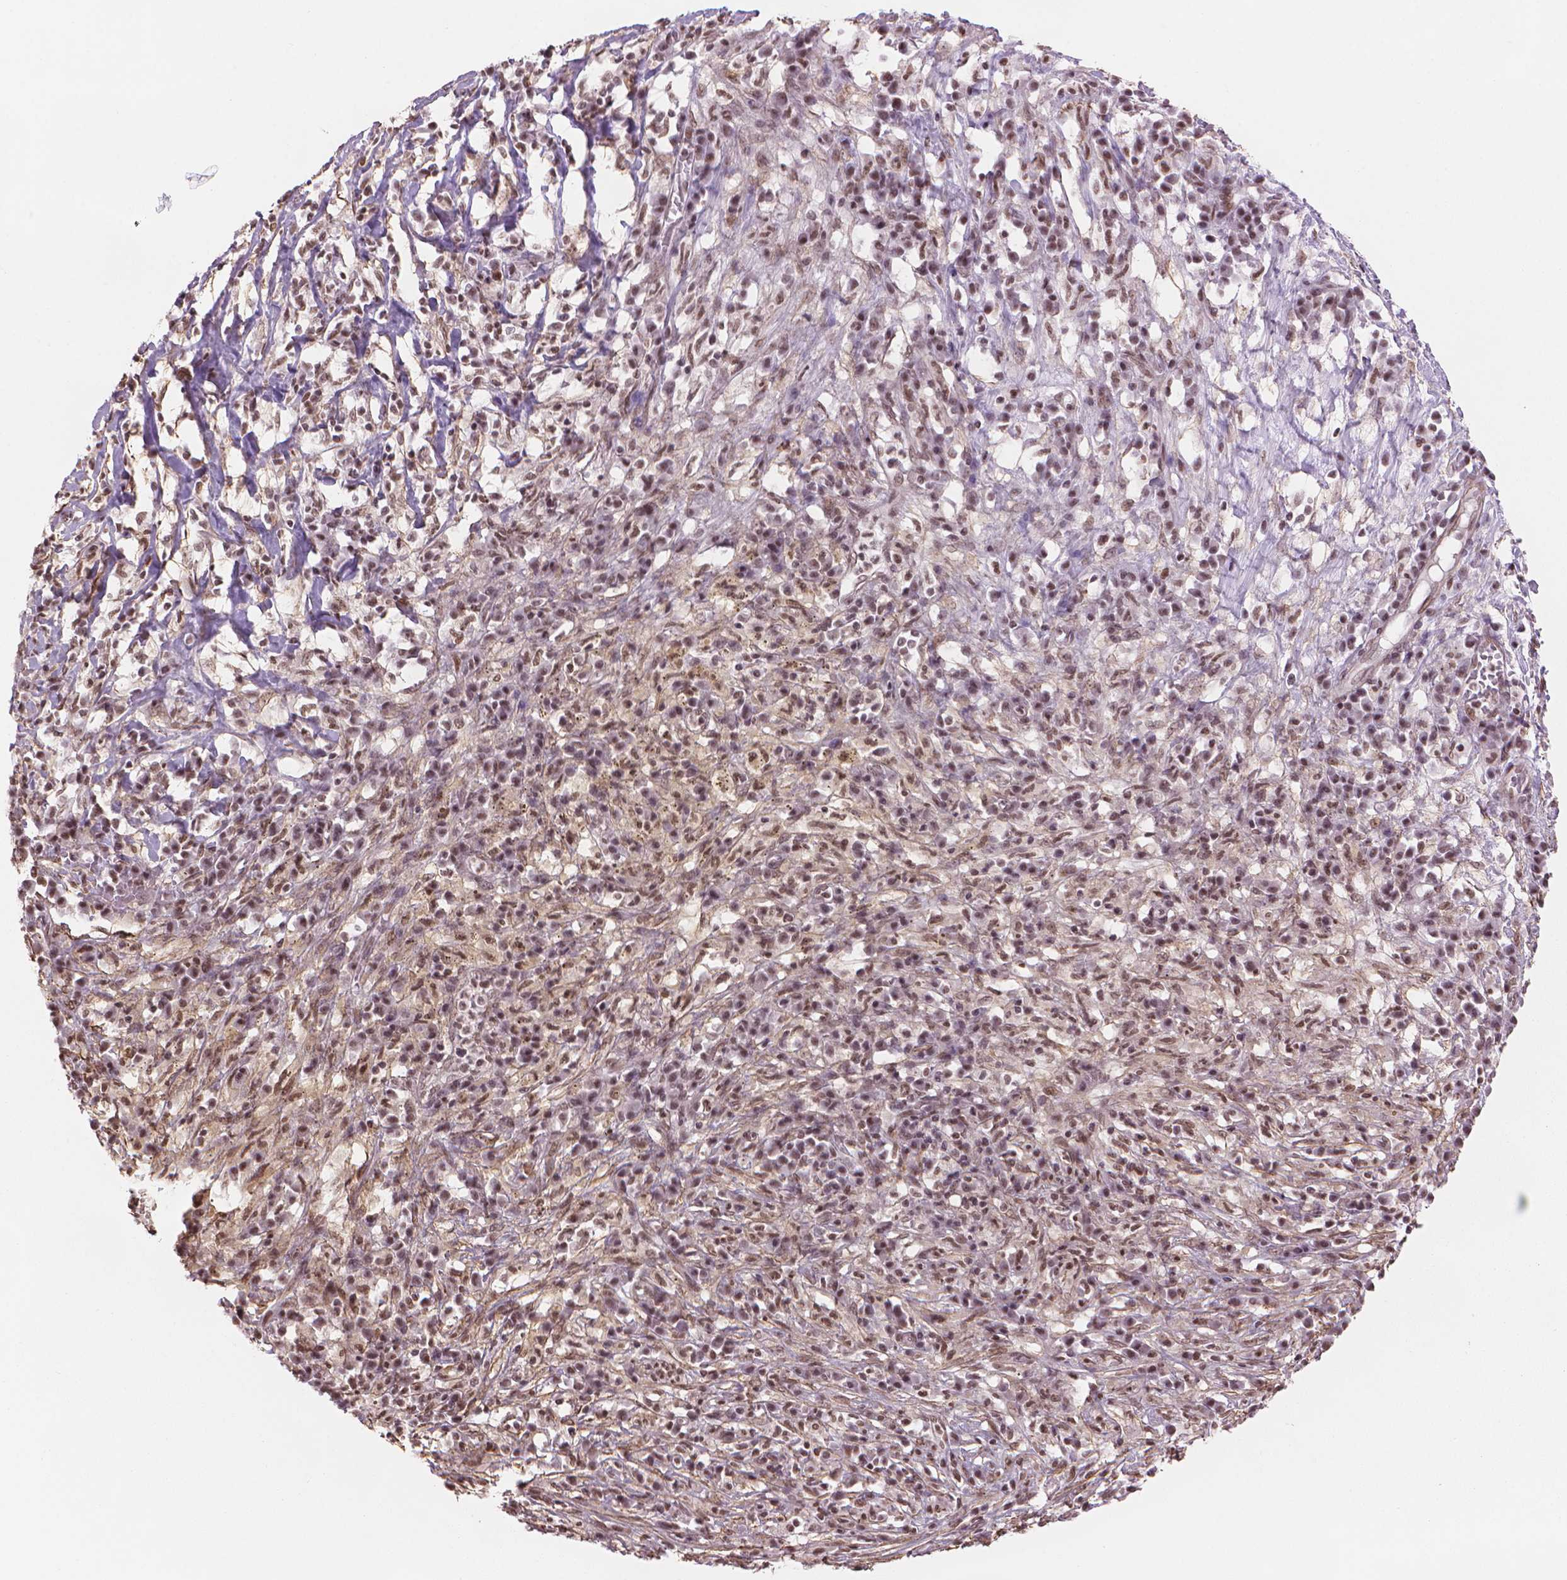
{"staining": {"intensity": "moderate", "quantity": ">75%", "location": "nuclear"}, "tissue": "melanoma", "cell_type": "Tumor cells", "image_type": "cancer", "snomed": [{"axis": "morphology", "description": "Malignant melanoma, NOS"}, {"axis": "topography", "description": "Skin"}], "caption": "Protein positivity by immunohistochemistry (IHC) exhibits moderate nuclear positivity in approximately >75% of tumor cells in melanoma.", "gene": "HOXD4", "patient": {"sex": "female", "age": 91}}